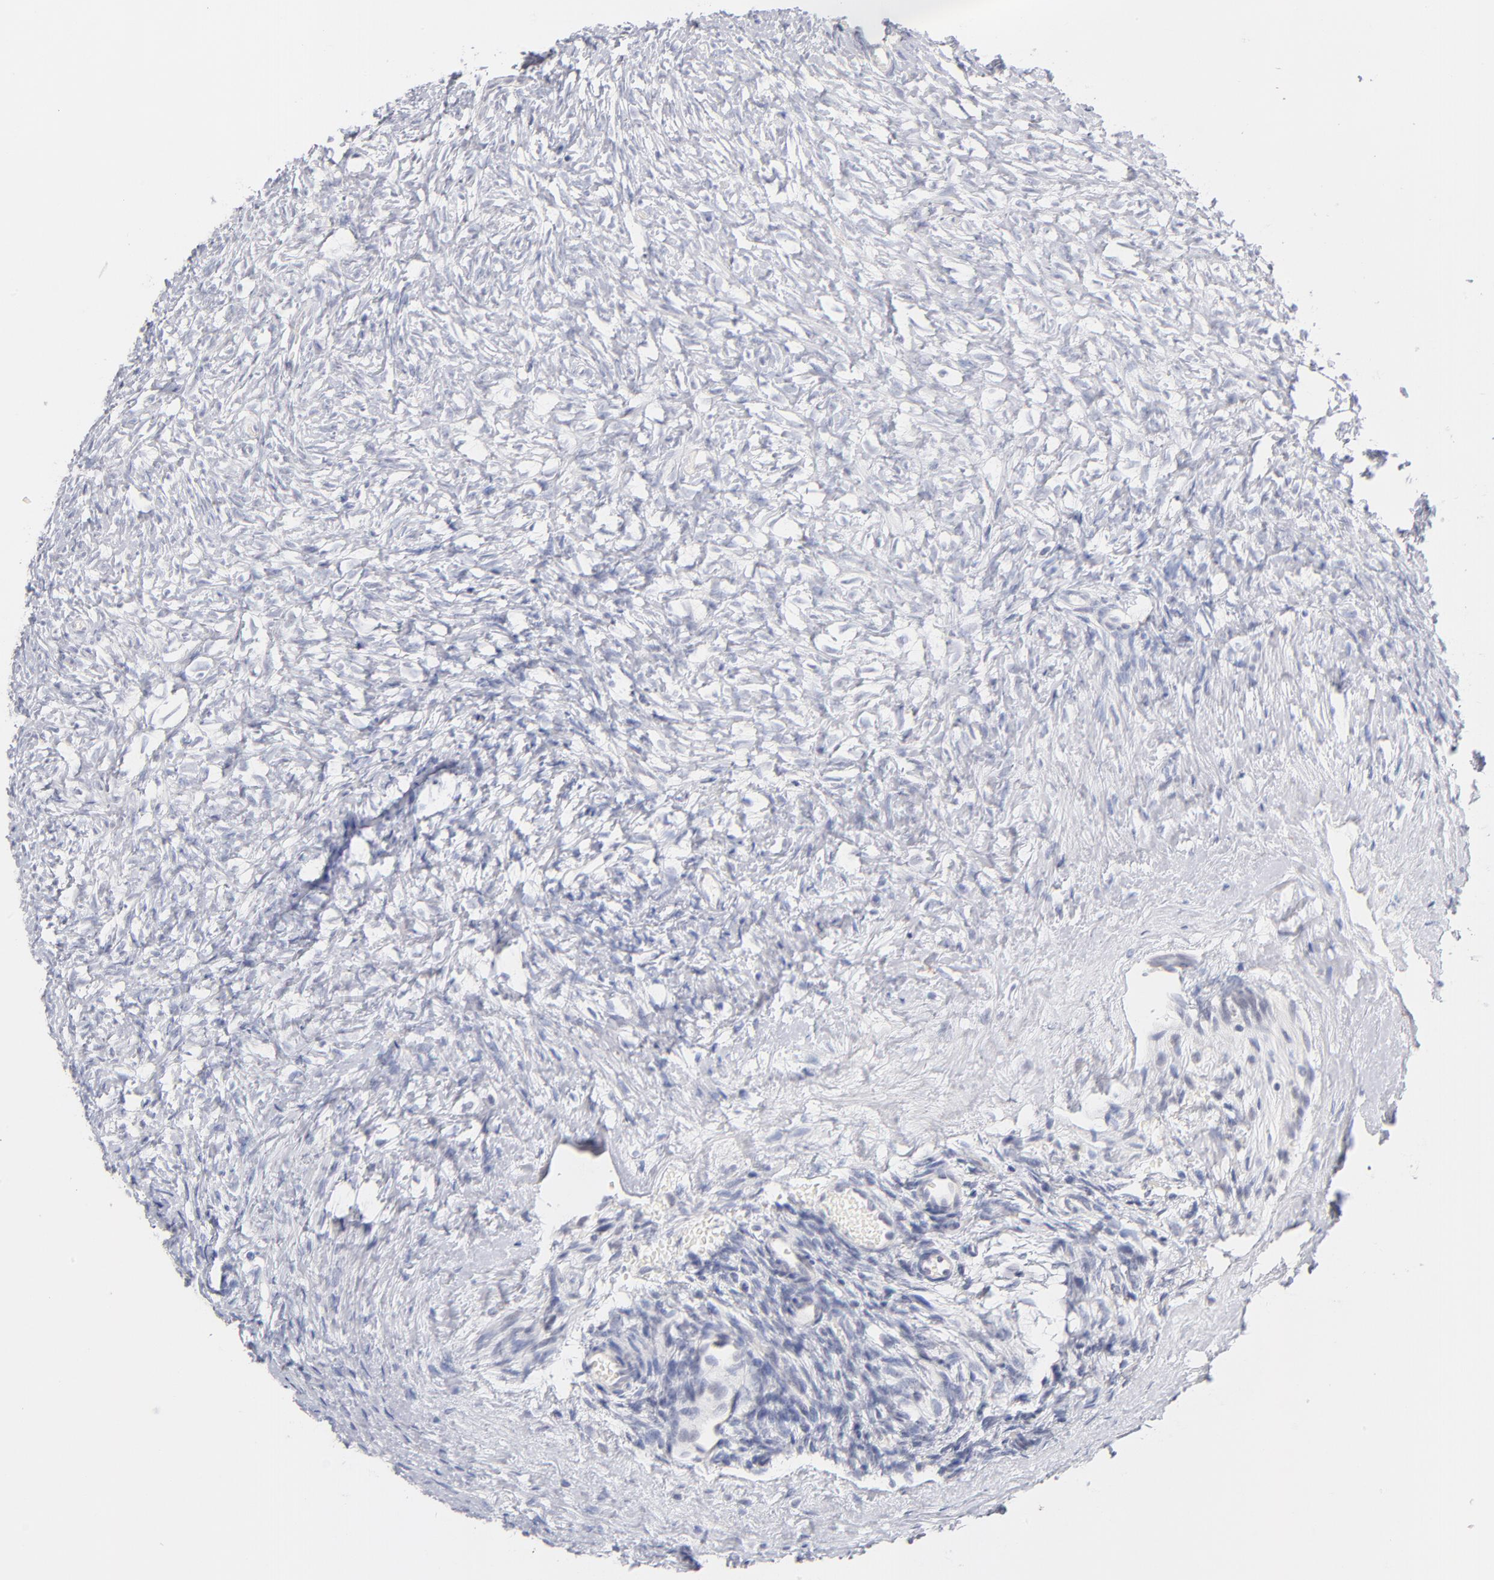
{"staining": {"intensity": "negative", "quantity": "none", "location": "none"}, "tissue": "ovary", "cell_type": "Ovarian stroma cells", "image_type": "normal", "snomed": [{"axis": "morphology", "description": "Normal tissue, NOS"}, {"axis": "topography", "description": "Ovary"}], "caption": "Immunohistochemistry micrograph of benign ovary: ovary stained with DAB (3,3'-diaminobenzidine) demonstrates no significant protein expression in ovarian stroma cells.", "gene": "PARP1", "patient": {"sex": "female", "age": 35}}